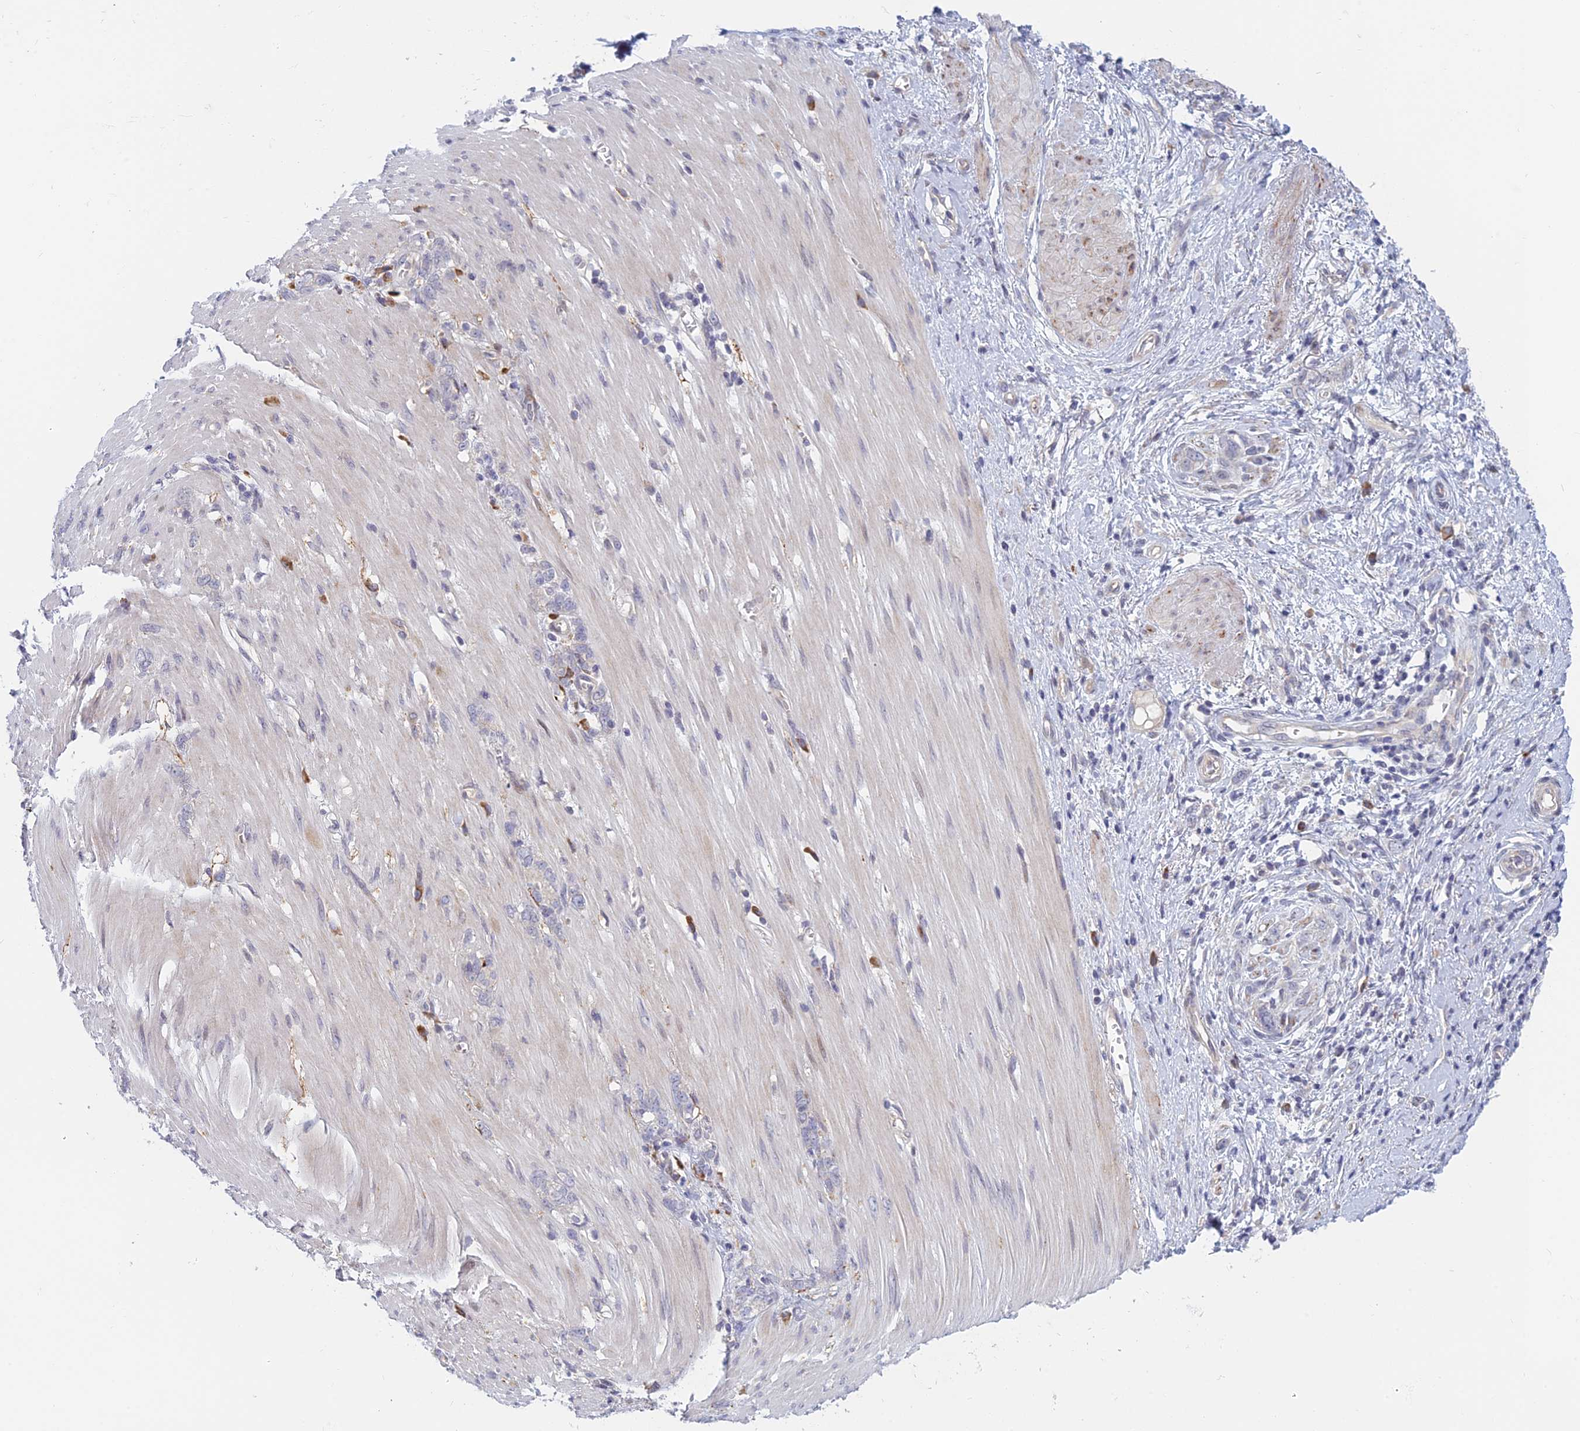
{"staining": {"intensity": "negative", "quantity": "none", "location": "none"}, "tissue": "stomach cancer", "cell_type": "Tumor cells", "image_type": "cancer", "snomed": [{"axis": "morphology", "description": "Adenocarcinoma, NOS"}, {"axis": "topography", "description": "Stomach"}], "caption": "Image shows no protein expression in tumor cells of stomach cancer tissue.", "gene": "PPP1R26", "patient": {"sex": "female", "age": 76}}